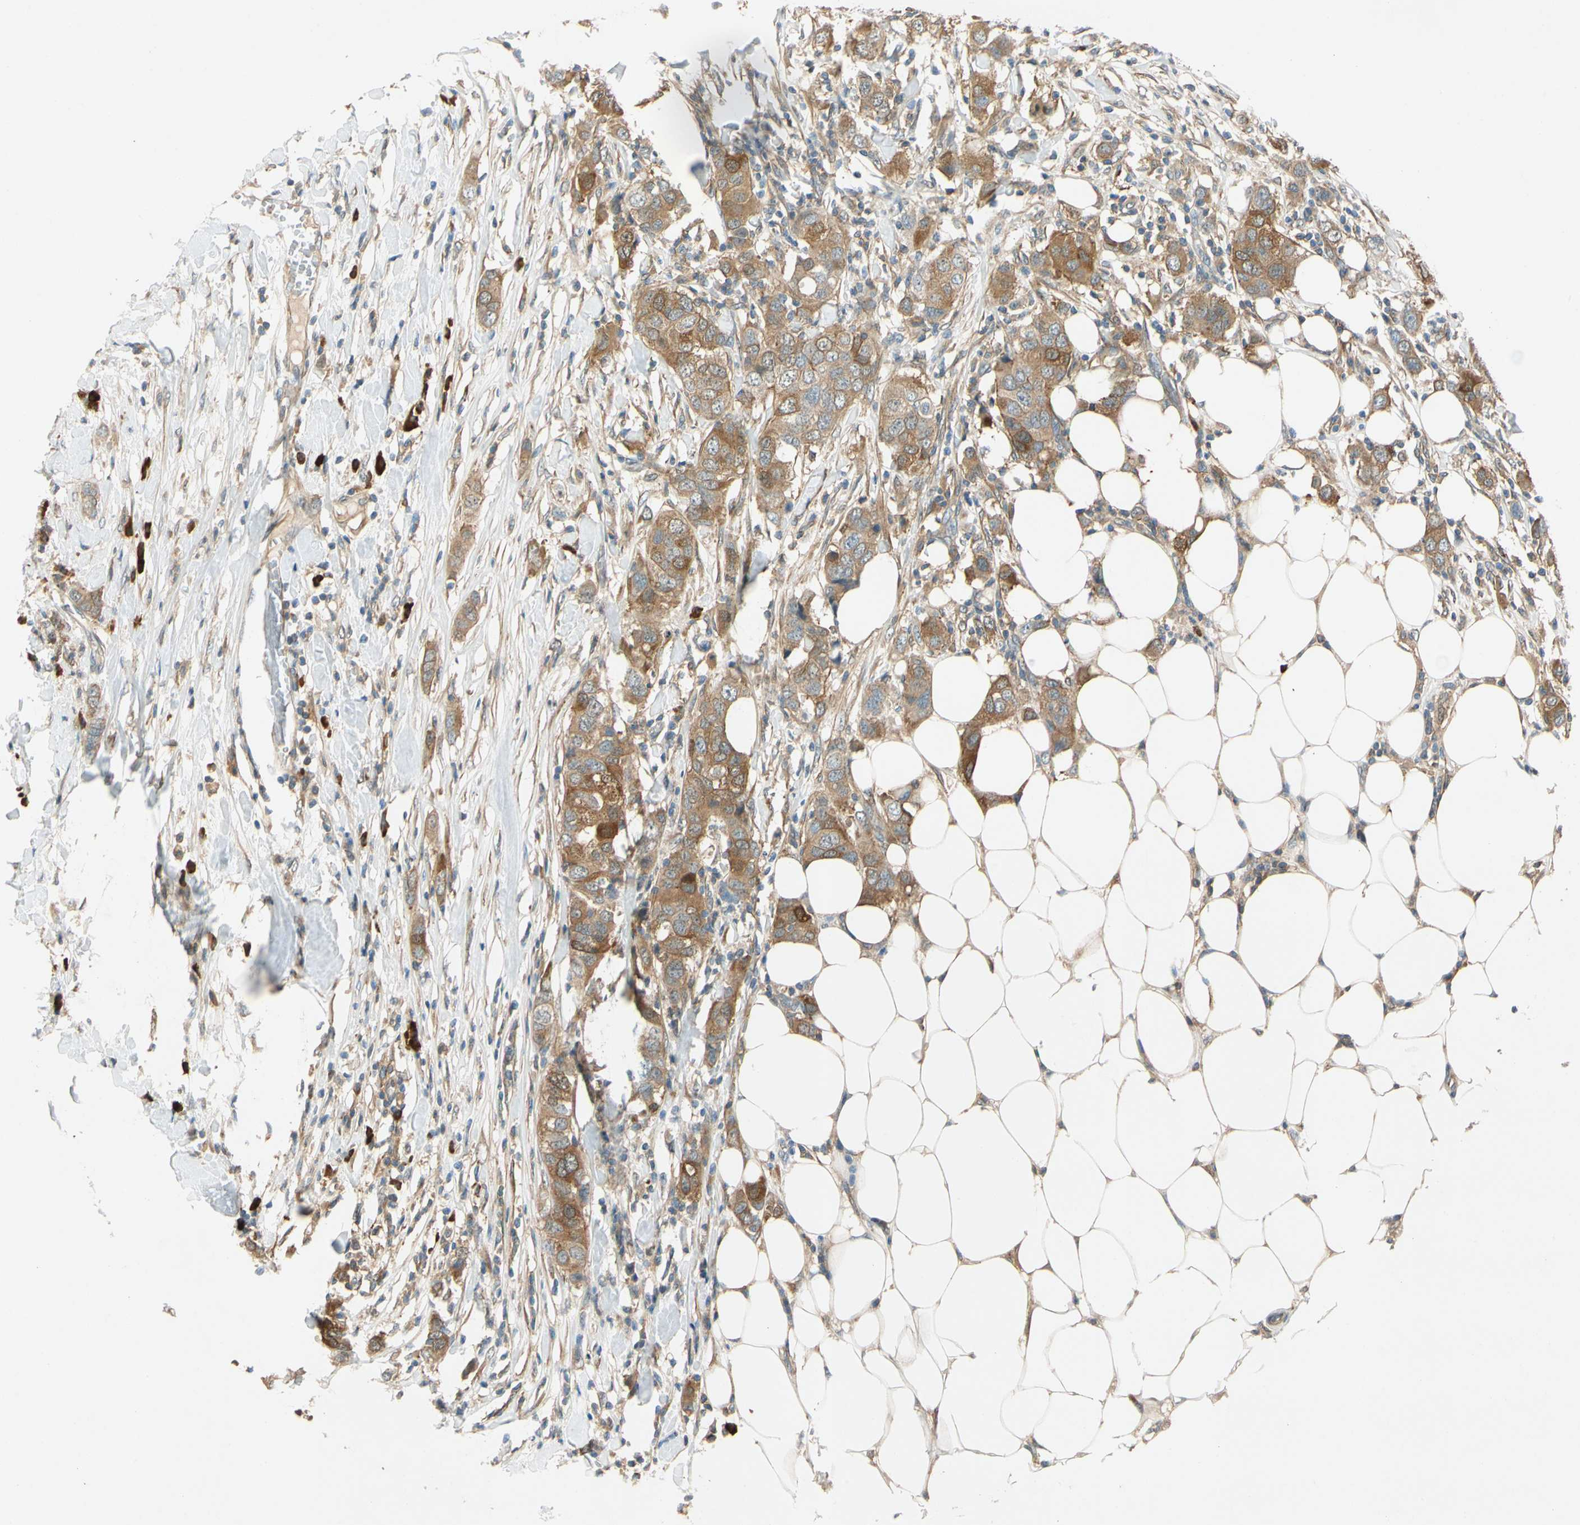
{"staining": {"intensity": "moderate", "quantity": ">75%", "location": "cytoplasmic/membranous"}, "tissue": "breast cancer", "cell_type": "Tumor cells", "image_type": "cancer", "snomed": [{"axis": "morphology", "description": "Duct carcinoma"}, {"axis": "topography", "description": "Breast"}], "caption": "High-magnification brightfield microscopy of breast cancer (intraductal carcinoma) stained with DAB (3,3'-diaminobenzidine) (brown) and counterstained with hematoxylin (blue). tumor cells exhibit moderate cytoplasmic/membranous staining is seen in about>75% of cells.", "gene": "WIPI1", "patient": {"sex": "female", "age": 50}}